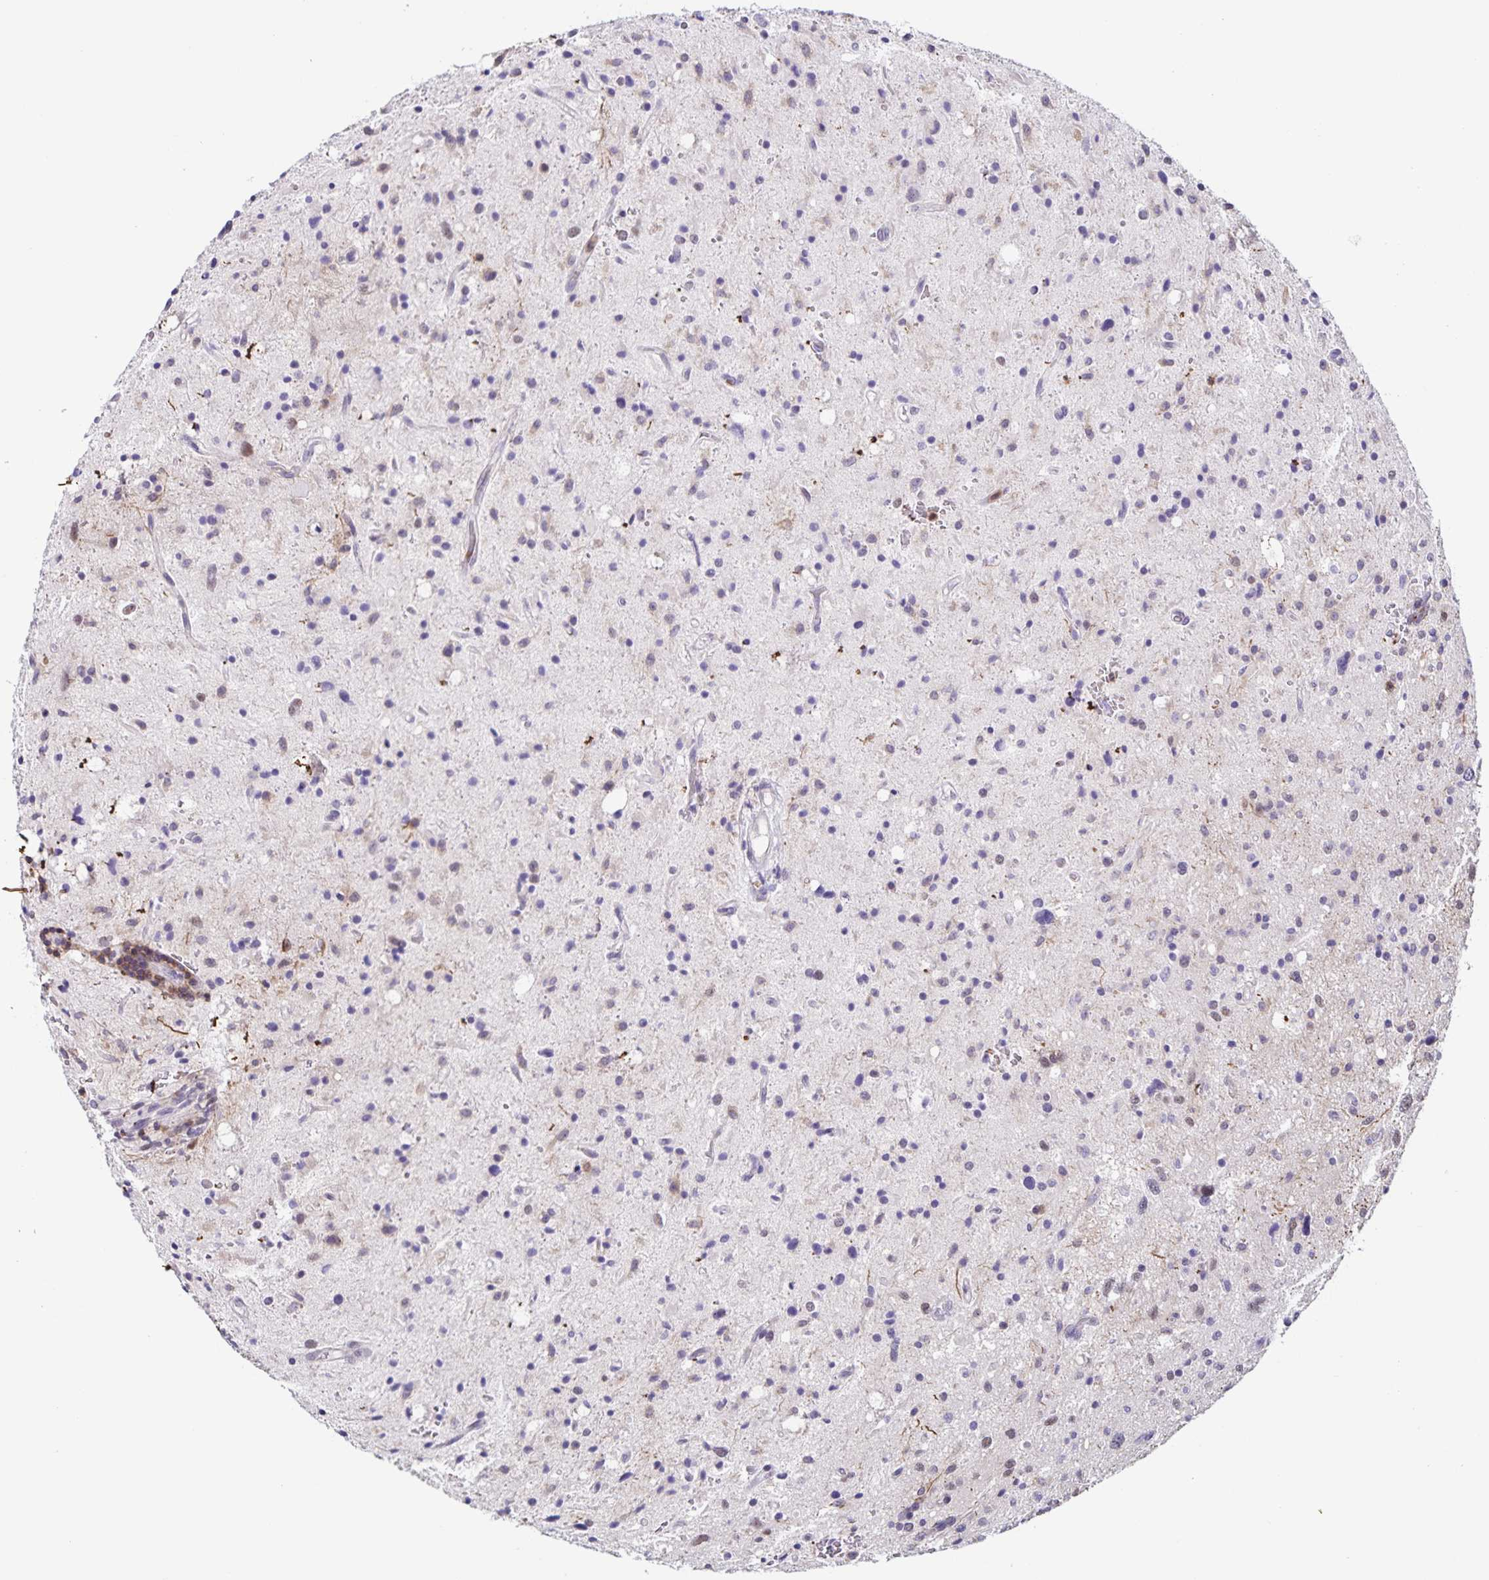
{"staining": {"intensity": "negative", "quantity": "none", "location": "none"}, "tissue": "glioma", "cell_type": "Tumor cells", "image_type": "cancer", "snomed": [{"axis": "morphology", "description": "Glioma, malignant, Low grade"}, {"axis": "topography", "description": "Brain"}], "caption": "Tumor cells show no significant staining in malignant glioma (low-grade).", "gene": "STPG4", "patient": {"sex": "female", "age": 58}}